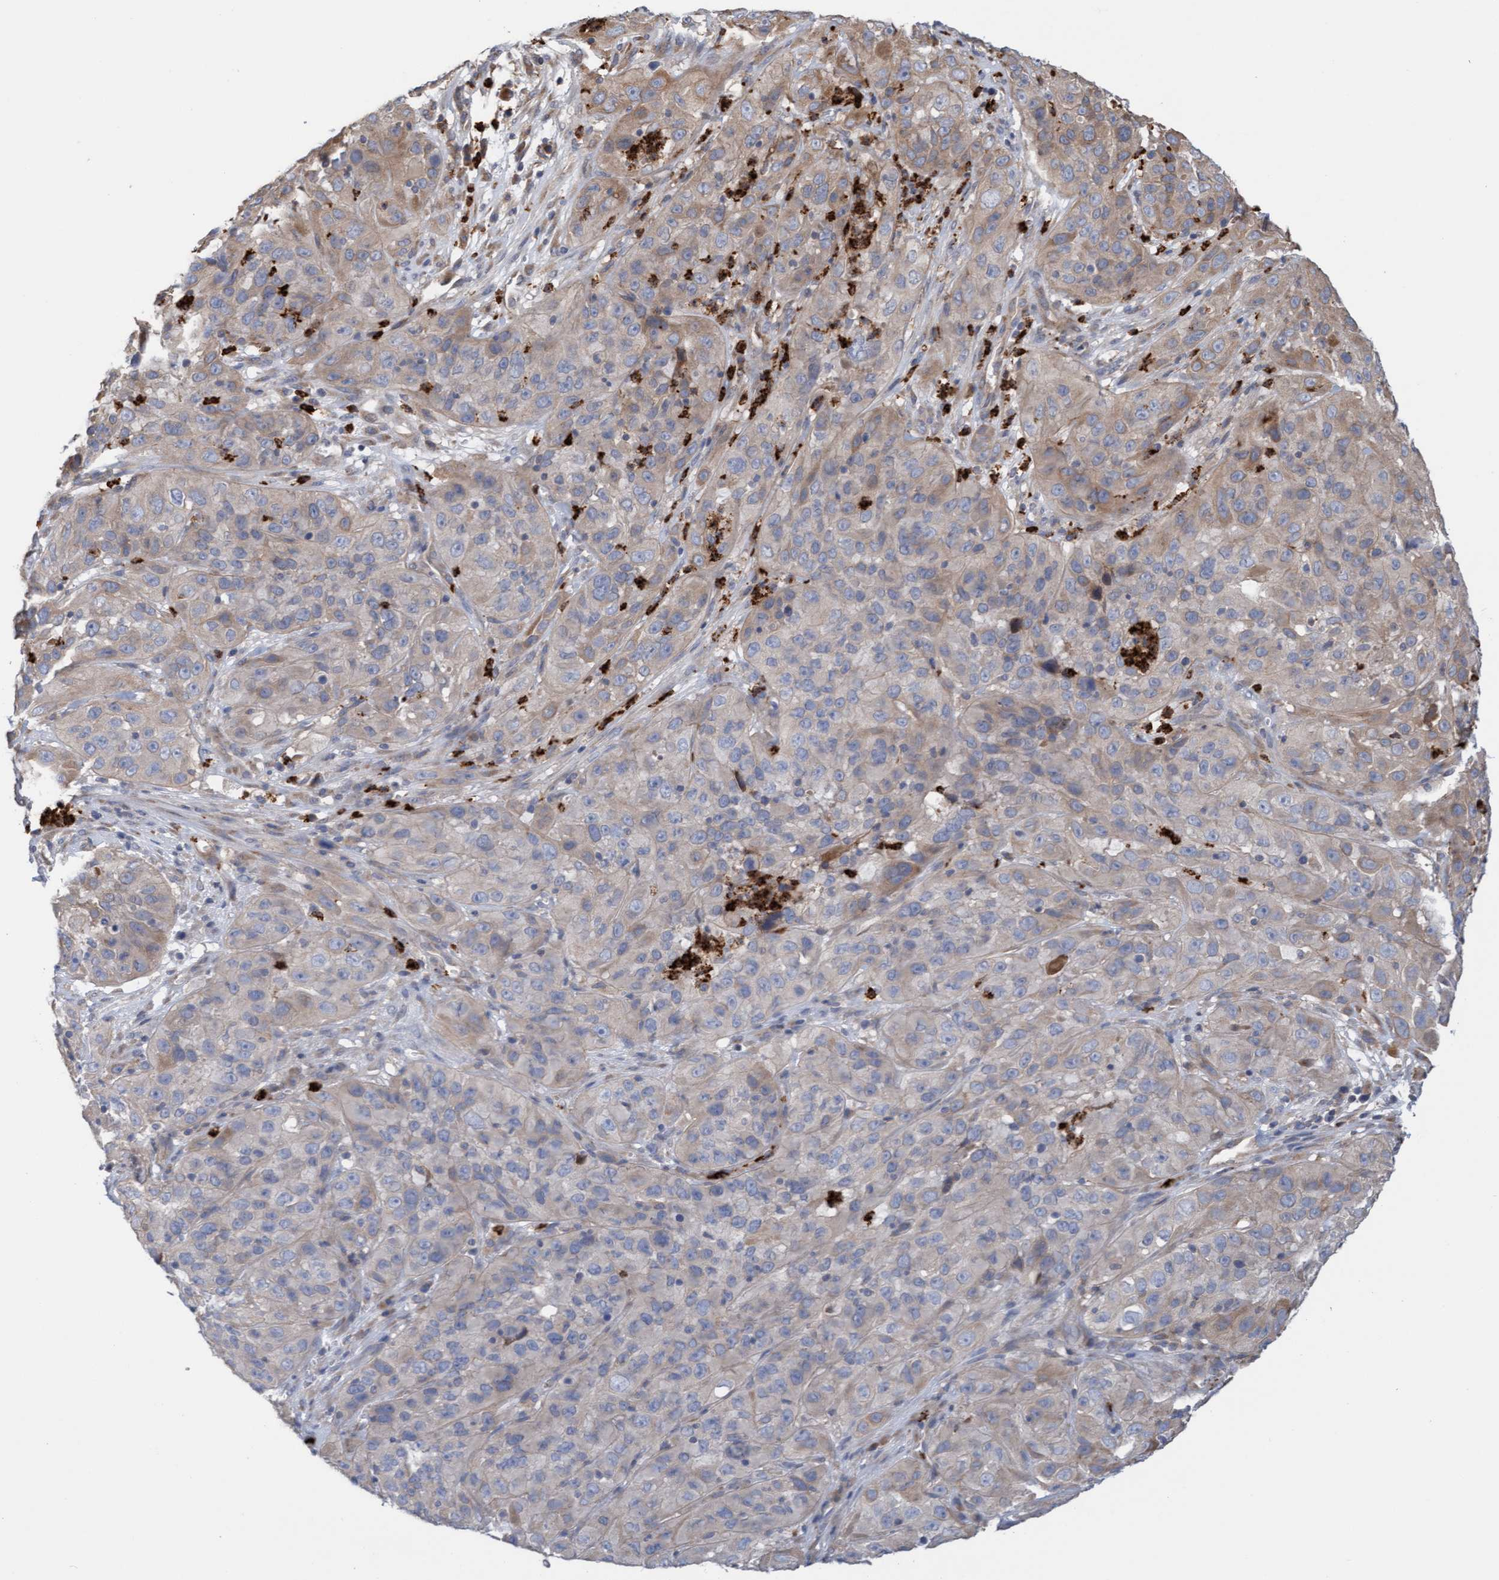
{"staining": {"intensity": "weak", "quantity": "<25%", "location": "cytoplasmic/membranous"}, "tissue": "cervical cancer", "cell_type": "Tumor cells", "image_type": "cancer", "snomed": [{"axis": "morphology", "description": "Squamous cell carcinoma, NOS"}, {"axis": "topography", "description": "Cervix"}], "caption": "DAB immunohistochemical staining of human squamous cell carcinoma (cervical) shows no significant staining in tumor cells. Brightfield microscopy of immunohistochemistry (IHC) stained with DAB (3,3'-diaminobenzidine) (brown) and hematoxylin (blue), captured at high magnification.", "gene": "MMP8", "patient": {"sex": "female", "age": 32}}